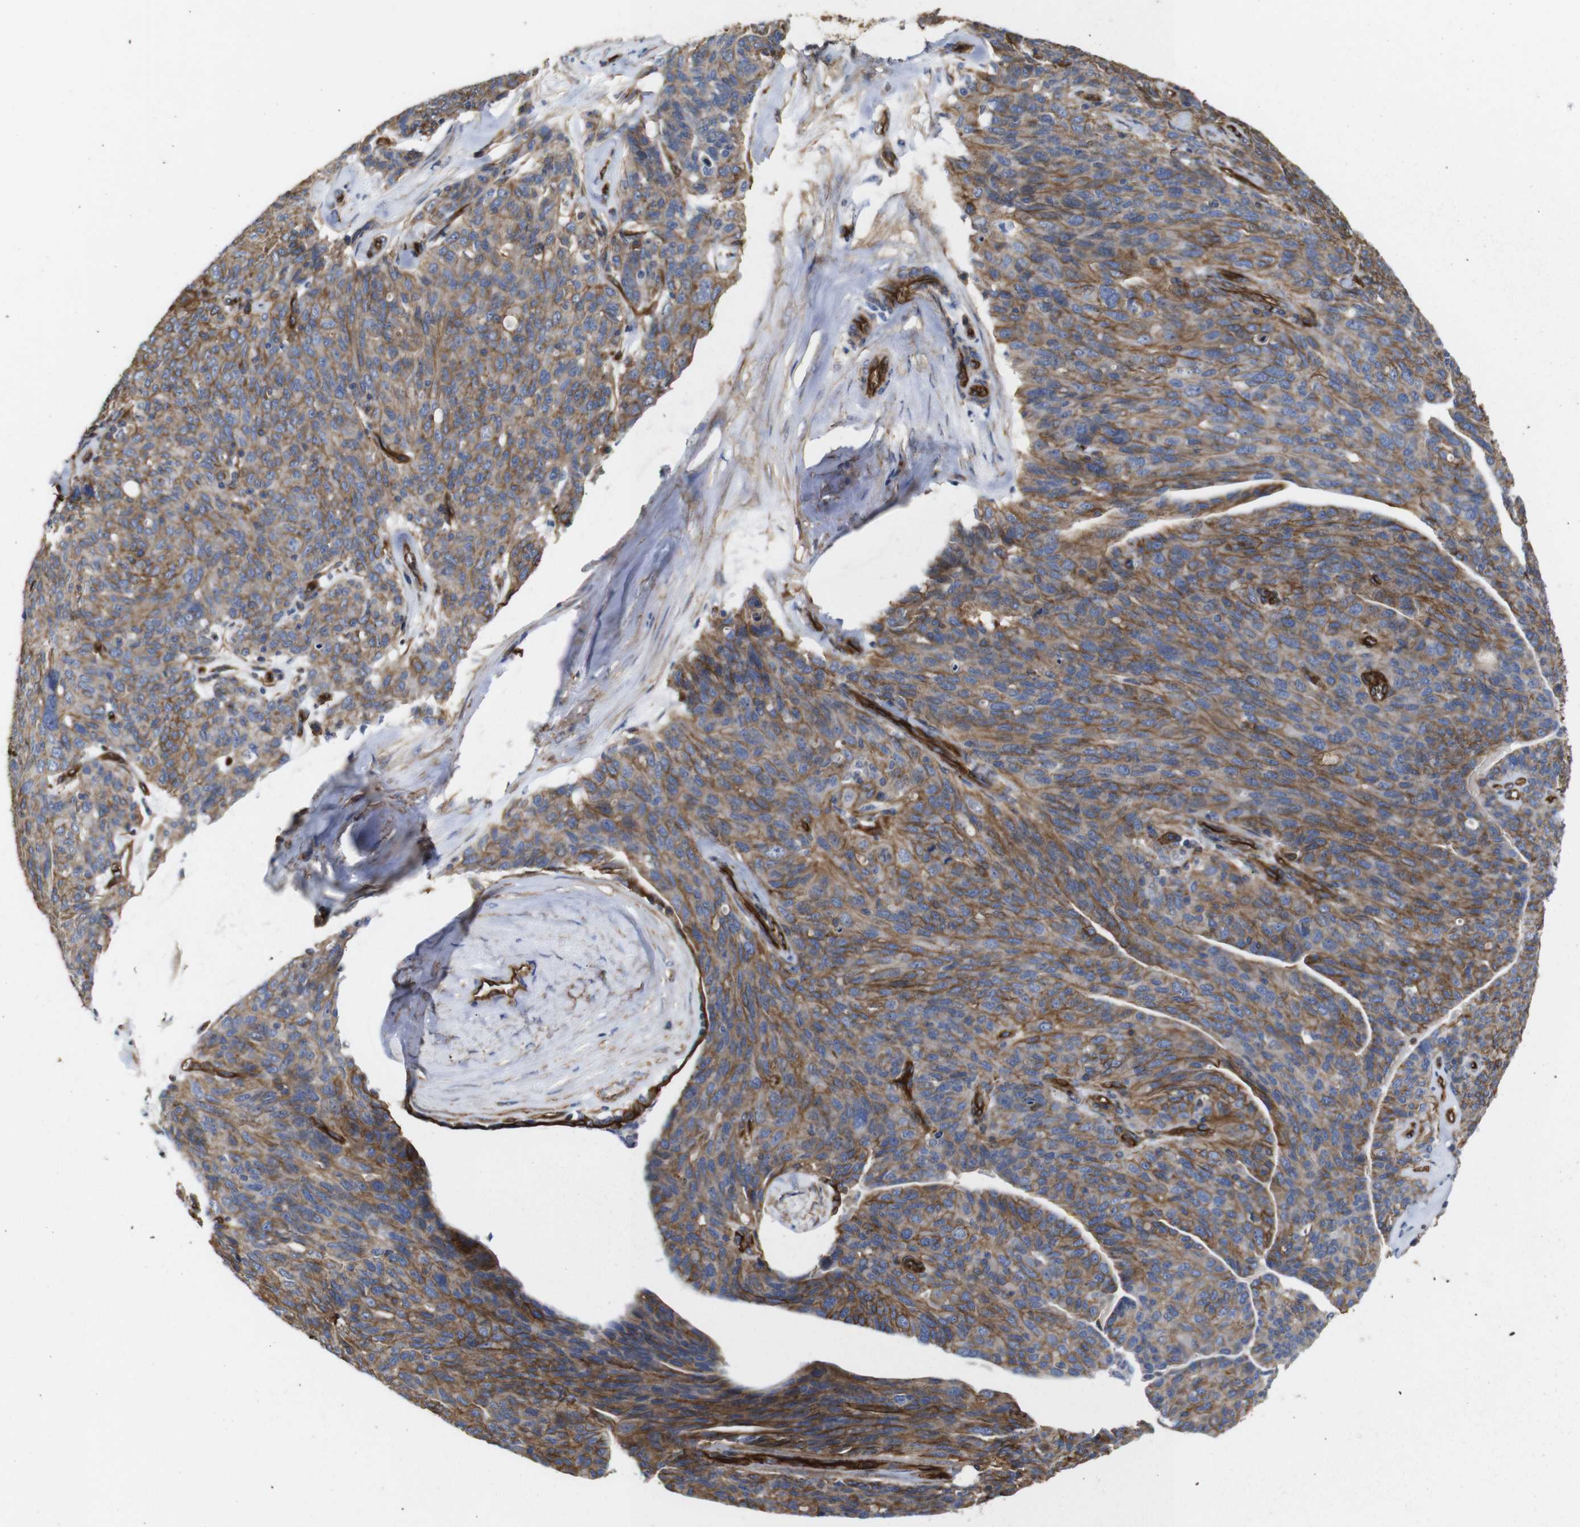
{"staining": {"intensity": "moderate", "quantity": ">75%", "location": "cytoplasmic/membranous"}, "tissue": "ovarian cancer", "cell_type": "Tumor cells", "image_type": "cancer", "snomed": [{"axis": "morphology", "description": "Carcinoma, endometroid"}, {"axis": "topography", "description": "Ovary"}], "caption": "Immunohistochemistry micrograph of neoplastic tissue: endometroid carcinoma (ovarian) stained using IHC shows medium levels of moderate protein expression localized specifically in the cytoplasmic/membranous of tumor cells, appearing as a cytoplasmic/membranous brown color.", "gene": "SPTBN1", "patient": {"sex": "female", "age": 60}}